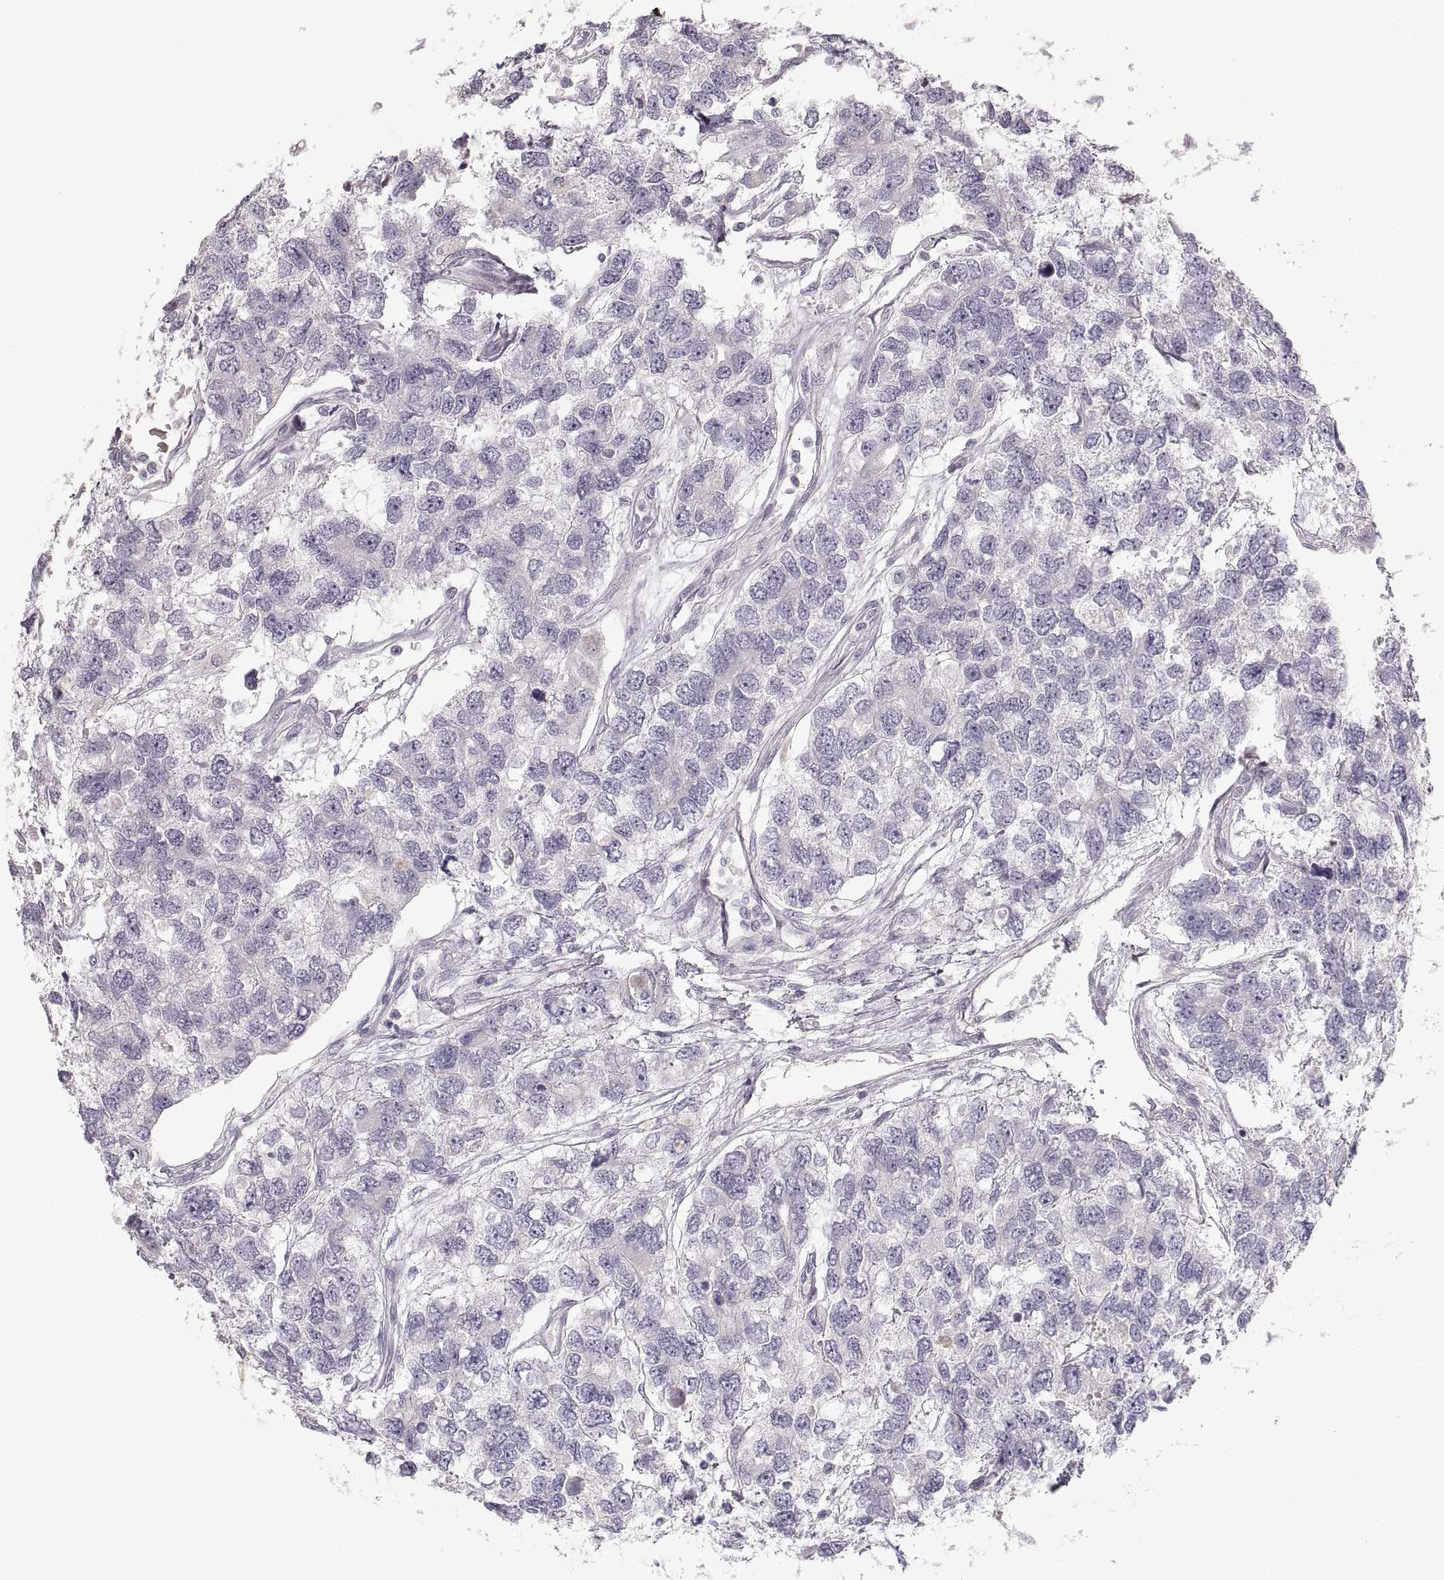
{"staining": {"intensity": "negative", "quantity": "none", "location": "none"}, "tissue": "testis cancer", "cell_type": "Tumor cells", "image_type": "cancer", "snomed": [{"axis": "morphology", "description": "Seminoma, NOS"}, {"axis": "topography", "description": "Testis"}], "caption": "Immunohistochemical staining of human testis cancer (seminoma) displays no significant expression in tumor cells.", "gene": "PCSK2", "patient": {"sex": "male", "age": 52}}